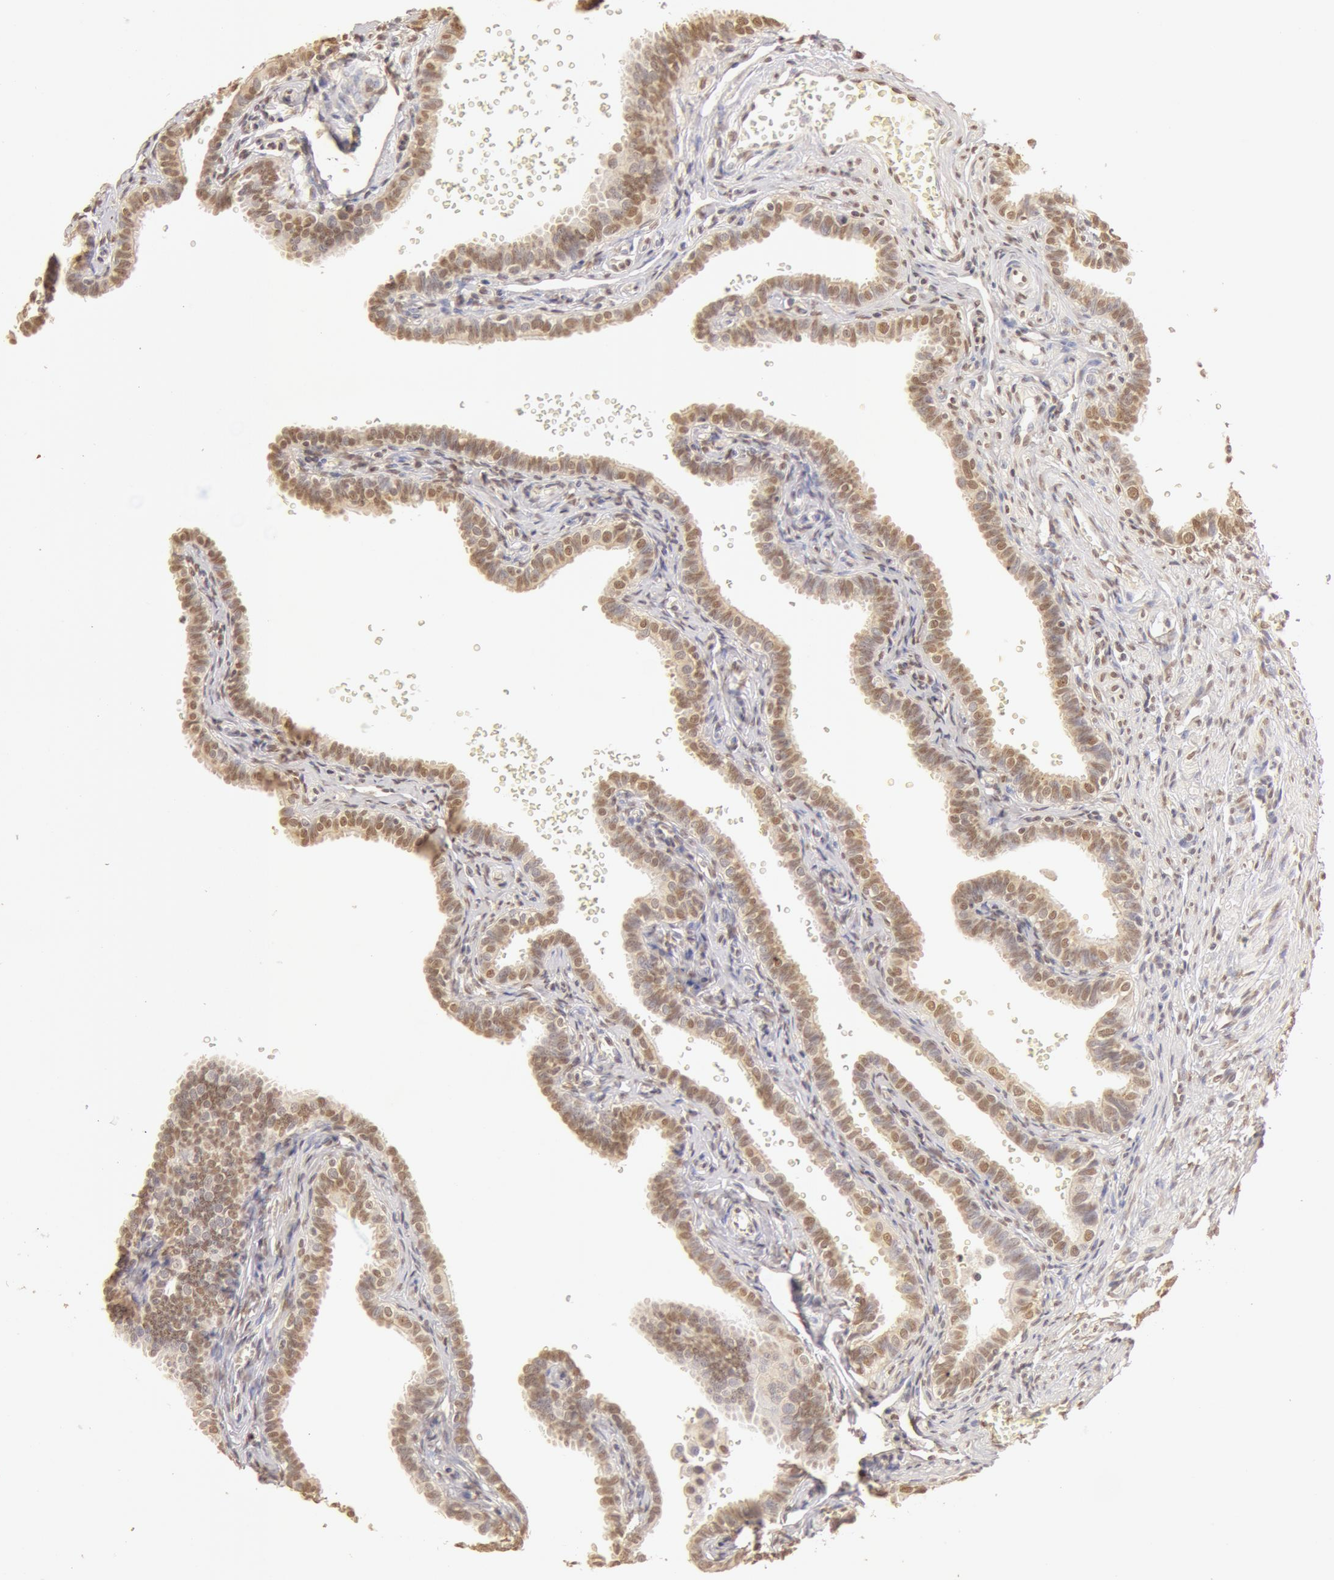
{"staining": {"intensity": "weak", "quantity": ">75%", "location": "cytoplasmic/membranous"}, "tissue": "fallopian tube", "cell_type": "Glandular cells", "image_type": "normal", "snomed": [{"axis": "morphology", "description": "Normal tissue, NOS"}, {"axis": "topography", "description": "Fallopian tube"}], "caption": "Immunohistochemical staining of unremarkable fallopian tube demonstrates weak cytoplasmic/membranous protein positivity in approximately >75% of glandular cells.", "gene": "SNRNP70", "patient": {"sex": "female", "age": 35}}